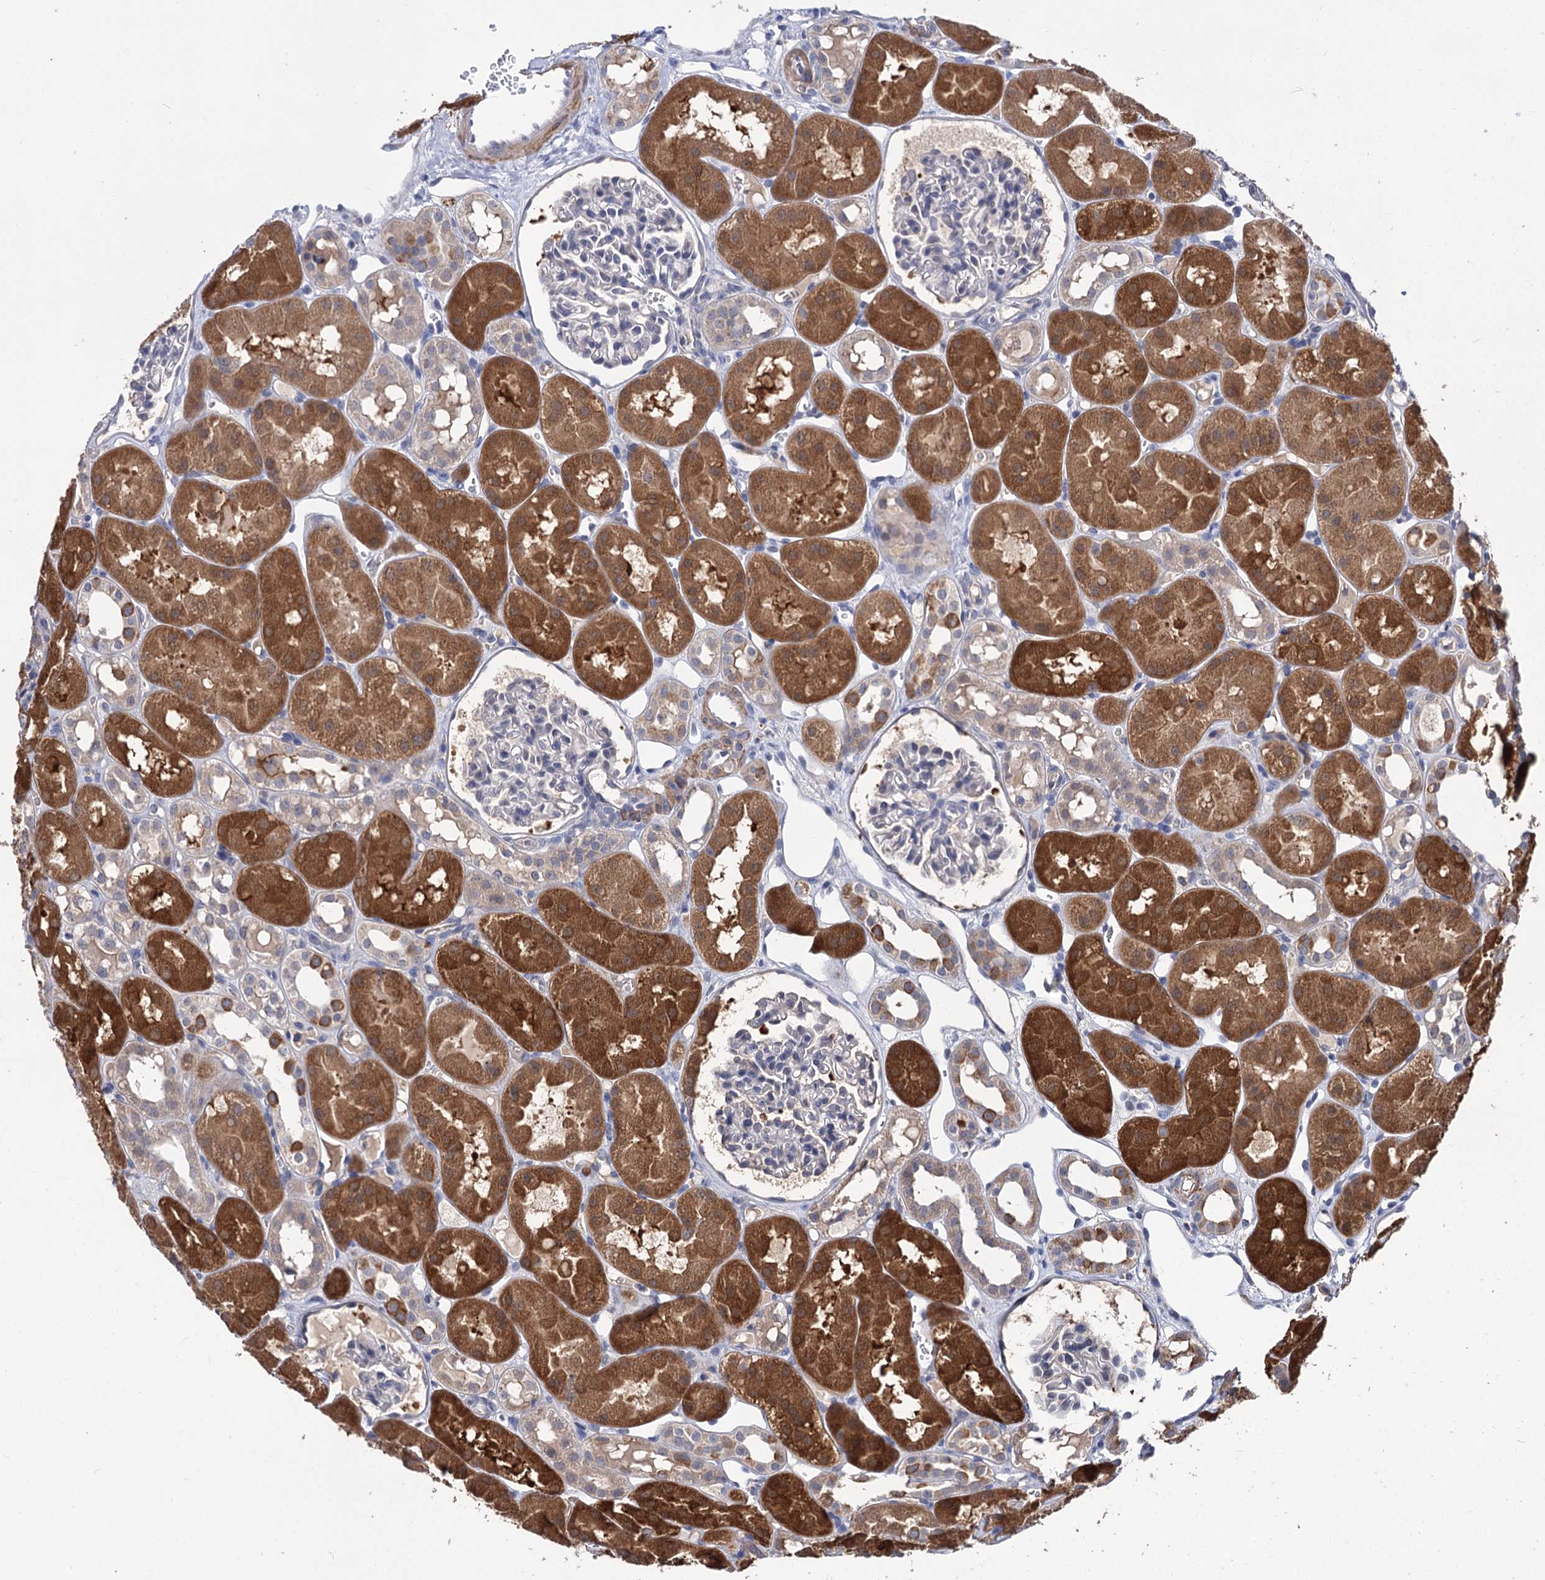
{"staining": {"intensity": "negative", "quantity": "none", "location": "none"}, "tissue": "kidney", "cell_type": "Cells in glomeruli", "image_type": "normal", "snomed": [{"axis": "morphology", "description": "Normal tissue, NOS"}, {"axis": "topography", "description": "Kidney"}], "caption": "Immunohistochemistry of normal kidney shows no positivity in cells in glomeruli. (DAB (3,3'-diaminobenzidine) IHC visualized using brightfield microscopy, high magnification).", "gene": "CLPB", "patient": {"sex": "male", "age": 16}}